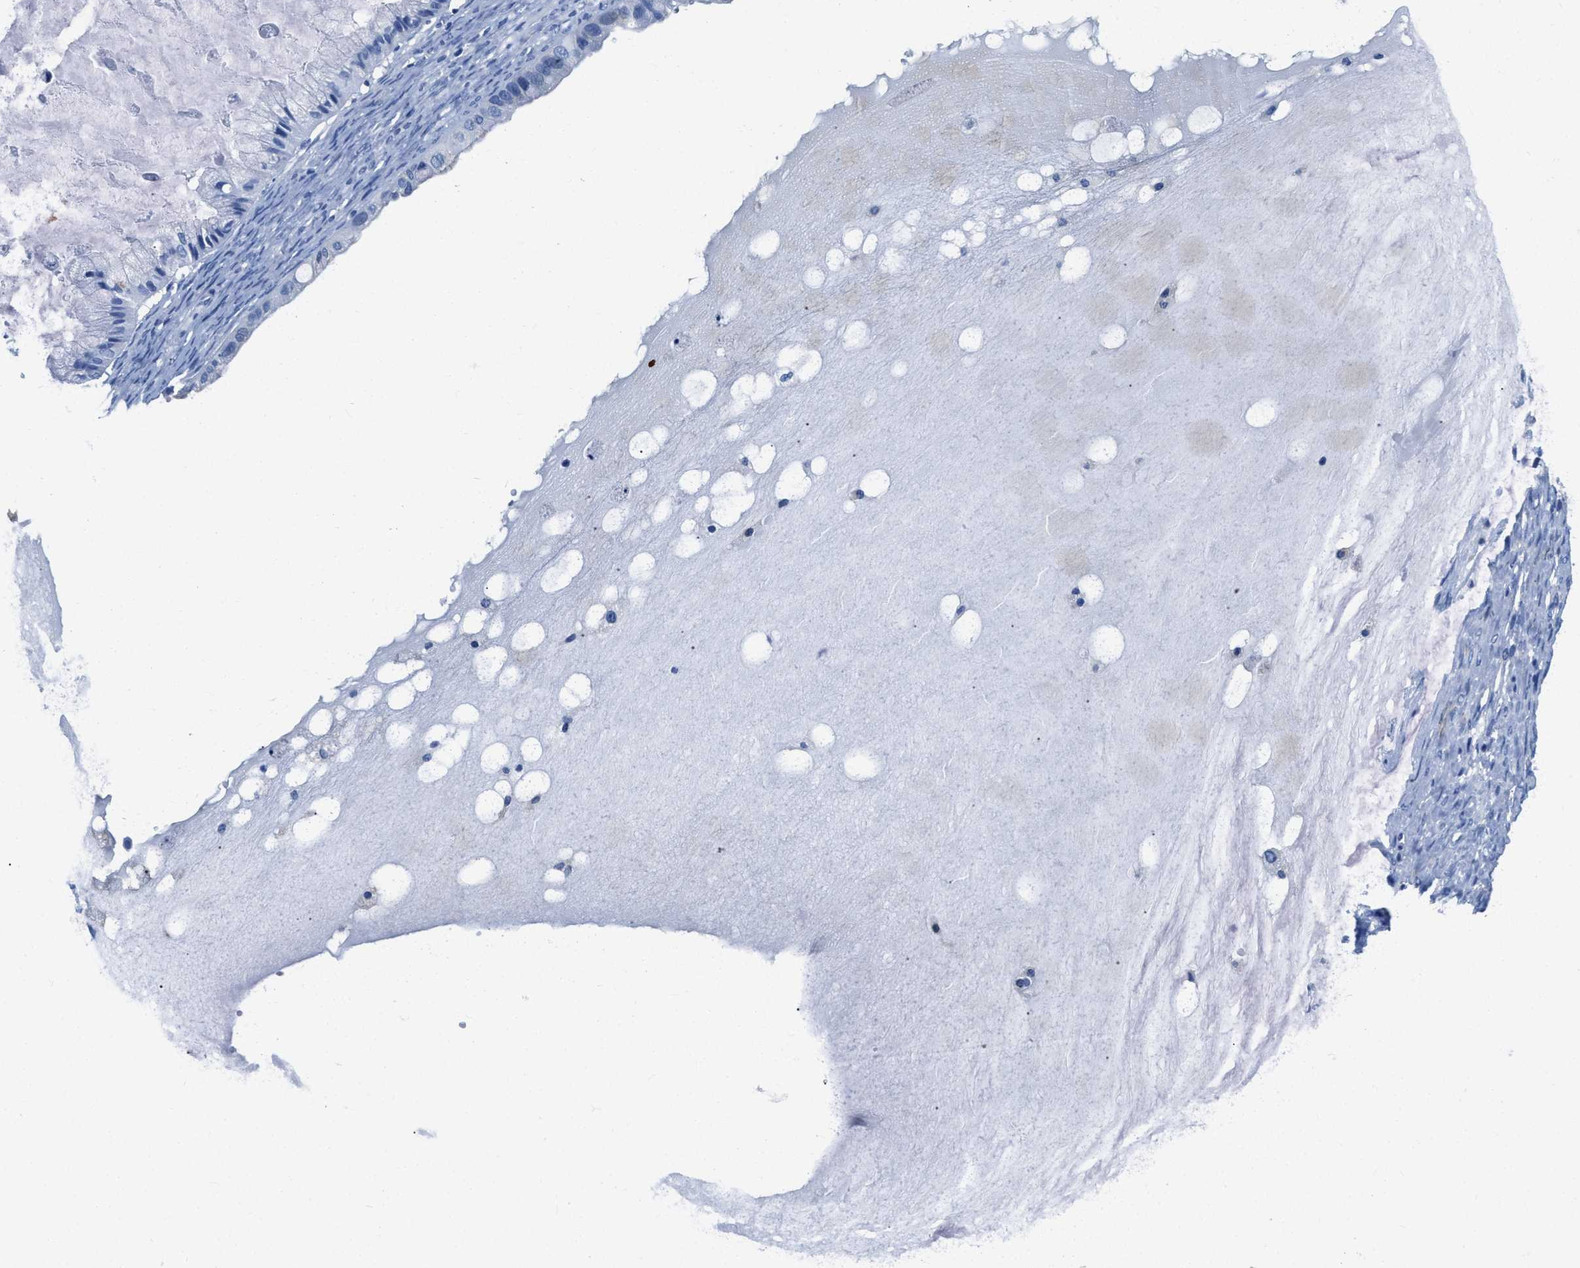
{"staining": {"intensity": "negative", "quantity": "none", "location": "none"}, "tissue": "ovarian cancer", "cell_type": "Tumor cells", "image_type": "cancer", "snomed": [{"axis": "morphology", "description": "Cystadenocarcinoma, mucinous, NOS"}, {"axis": "topography", "description": "Ovary"}], "caption": "Immunohistochemistry photomicrograph of human ovarian cancer stained for a protein (brown), which displays no positivity in tumor cells.", "gene": "ZDHHC13", "patient": {"sex": "female", "age": 57}}